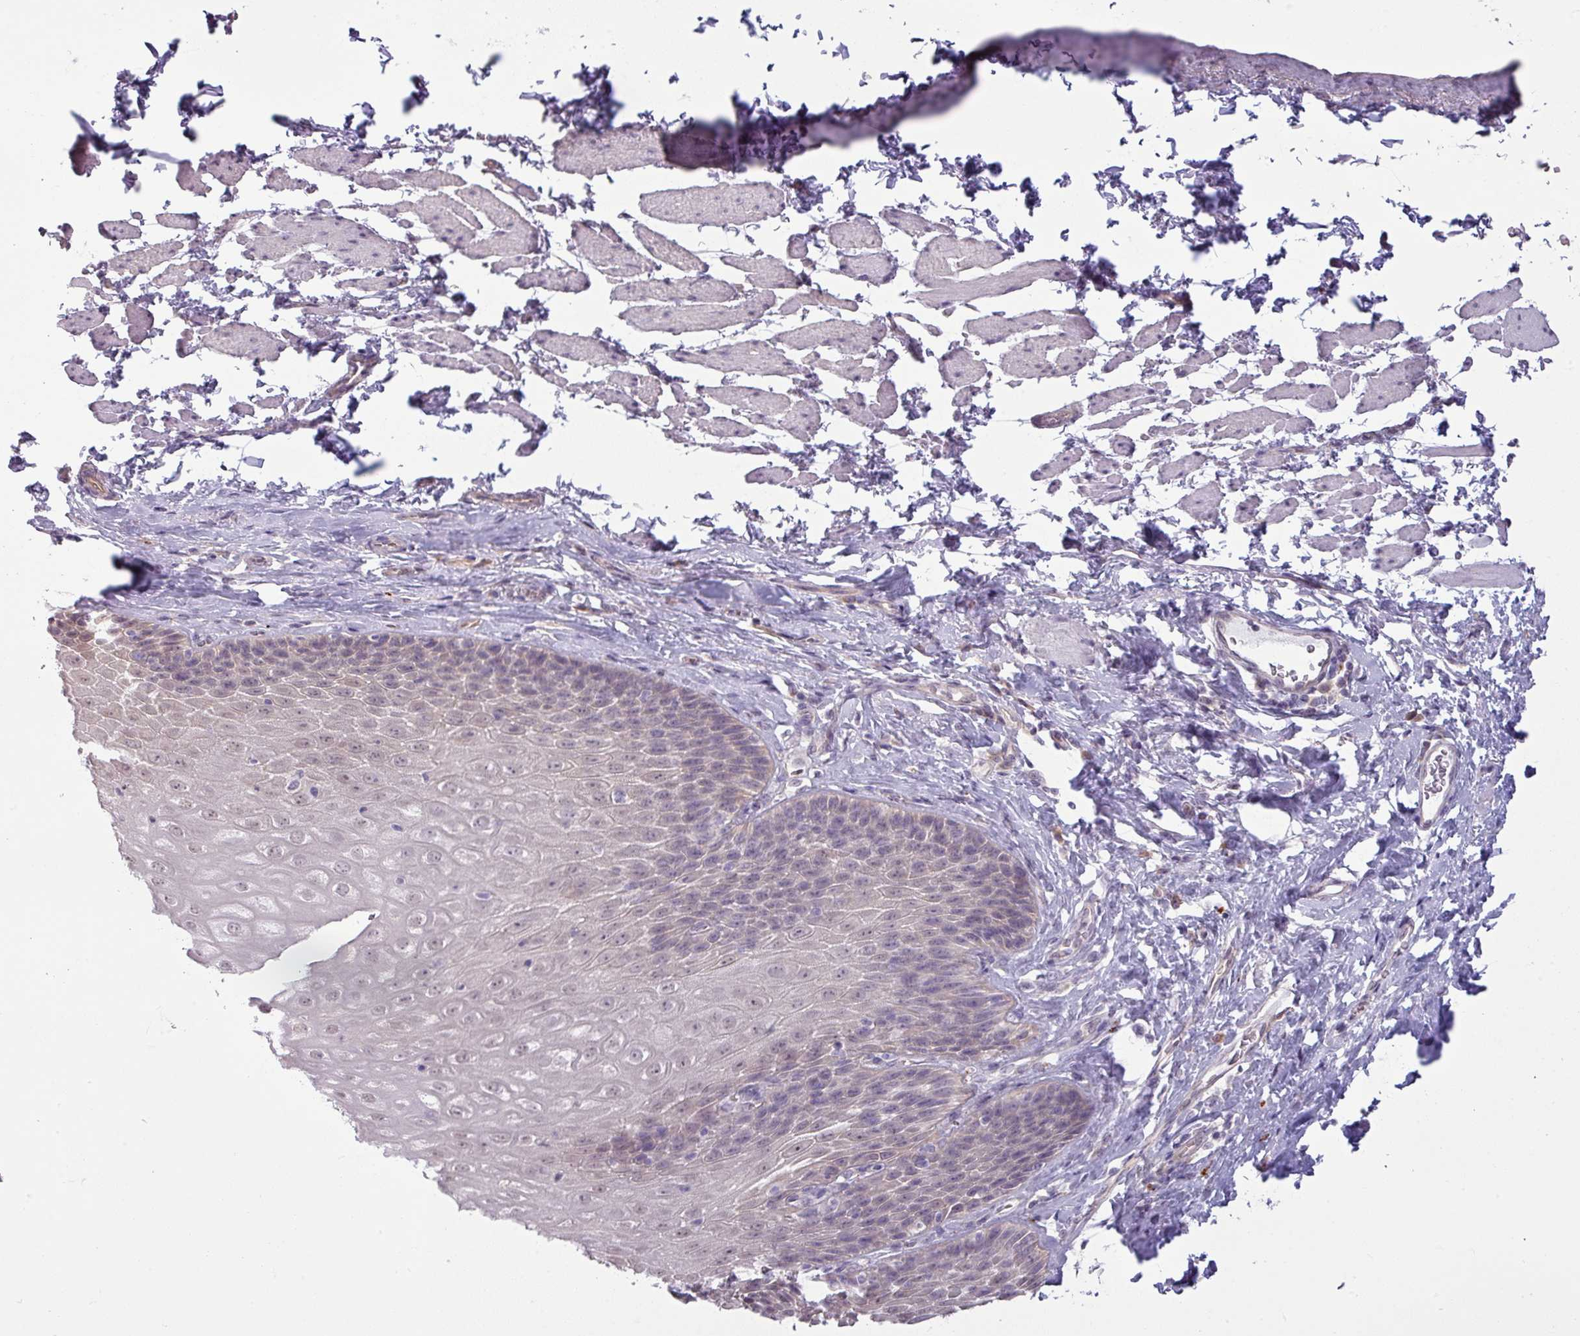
{"staining": {"intensity": "weak", "quantity": "25%-75%", "location": "nuclear"}, "tissue": "esophagus", "cell_type": "Squamous epithelial cells", "image_type": "normal", "snomed": [{"axis": "morphology", "description": "Normal tissue, NOS"}, {"axis": "topography", "description": "Esophagus"}], "caption": "Benign esophagus reveals weak nuclear staining in about 25%-75% of squamous epithelial cells.", "gene": "CCDC144A", "patient": {"sex": "female", "age": 61}}